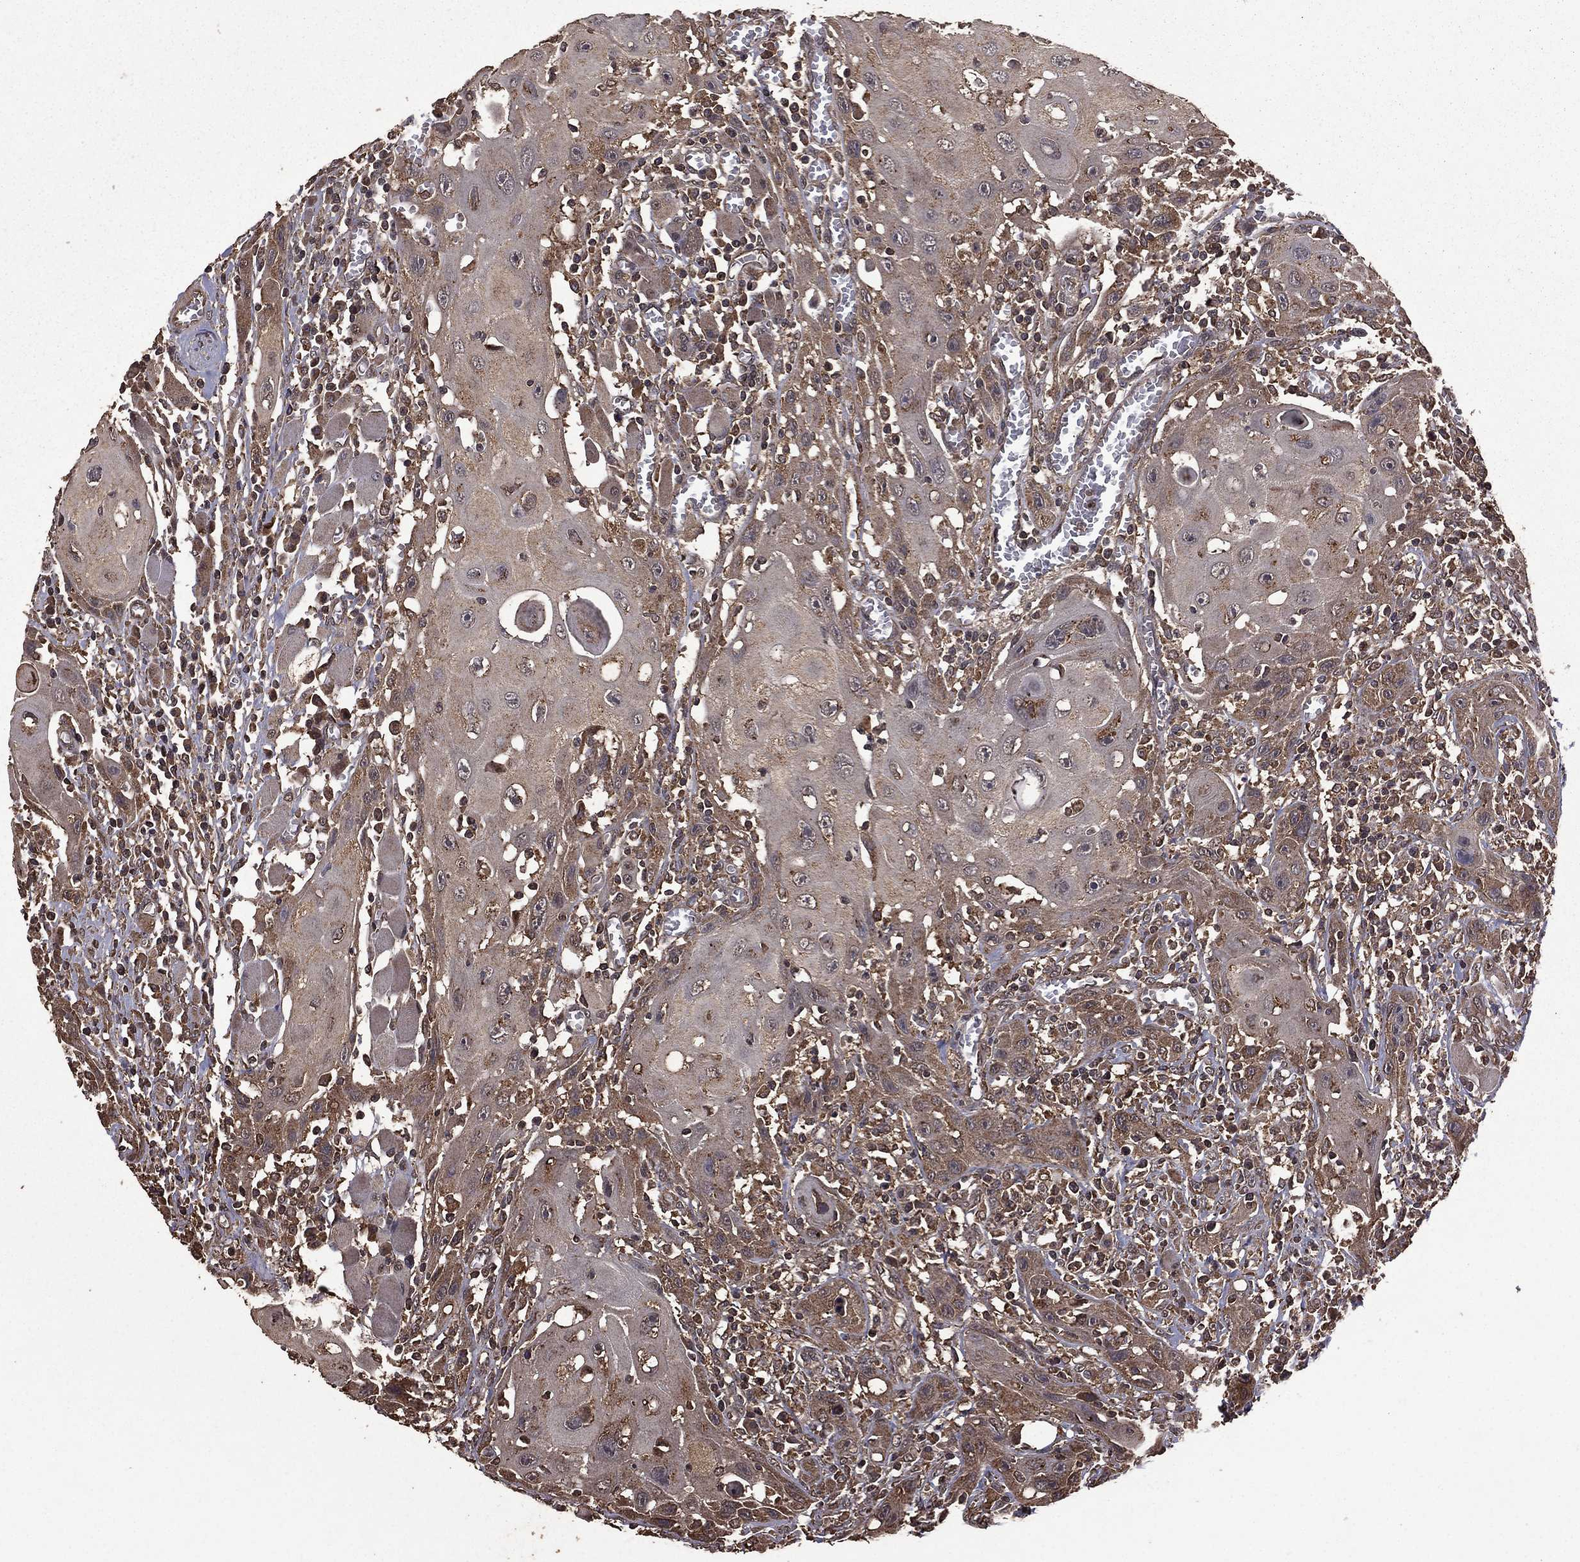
{"staining": {"intensity": "weak", "quantity": "<25%", "location": "cytoplasmic/membranous"}, "tissue": "head and neck cancer", "cell_type": "Tumor cells", "image_type": "cancer", "snomed": [{"axis": "morphology", "description": "Normal tissue, NOS"}, {"axis": "morphology", "description": "Squamous cell carcinoma, NOS"}, {"axis": "topography", "description": "Oral tissue"}, {"axis": "topography", "description": "Head-Neck"}], "caption": "This is an immunohistochemistry image of human head and neck cancer (squamous cell carcinoma). There is no positivity in tumor cells.", "gene": "BIRC6", "patient": {"sex": "male", "age": 71}}